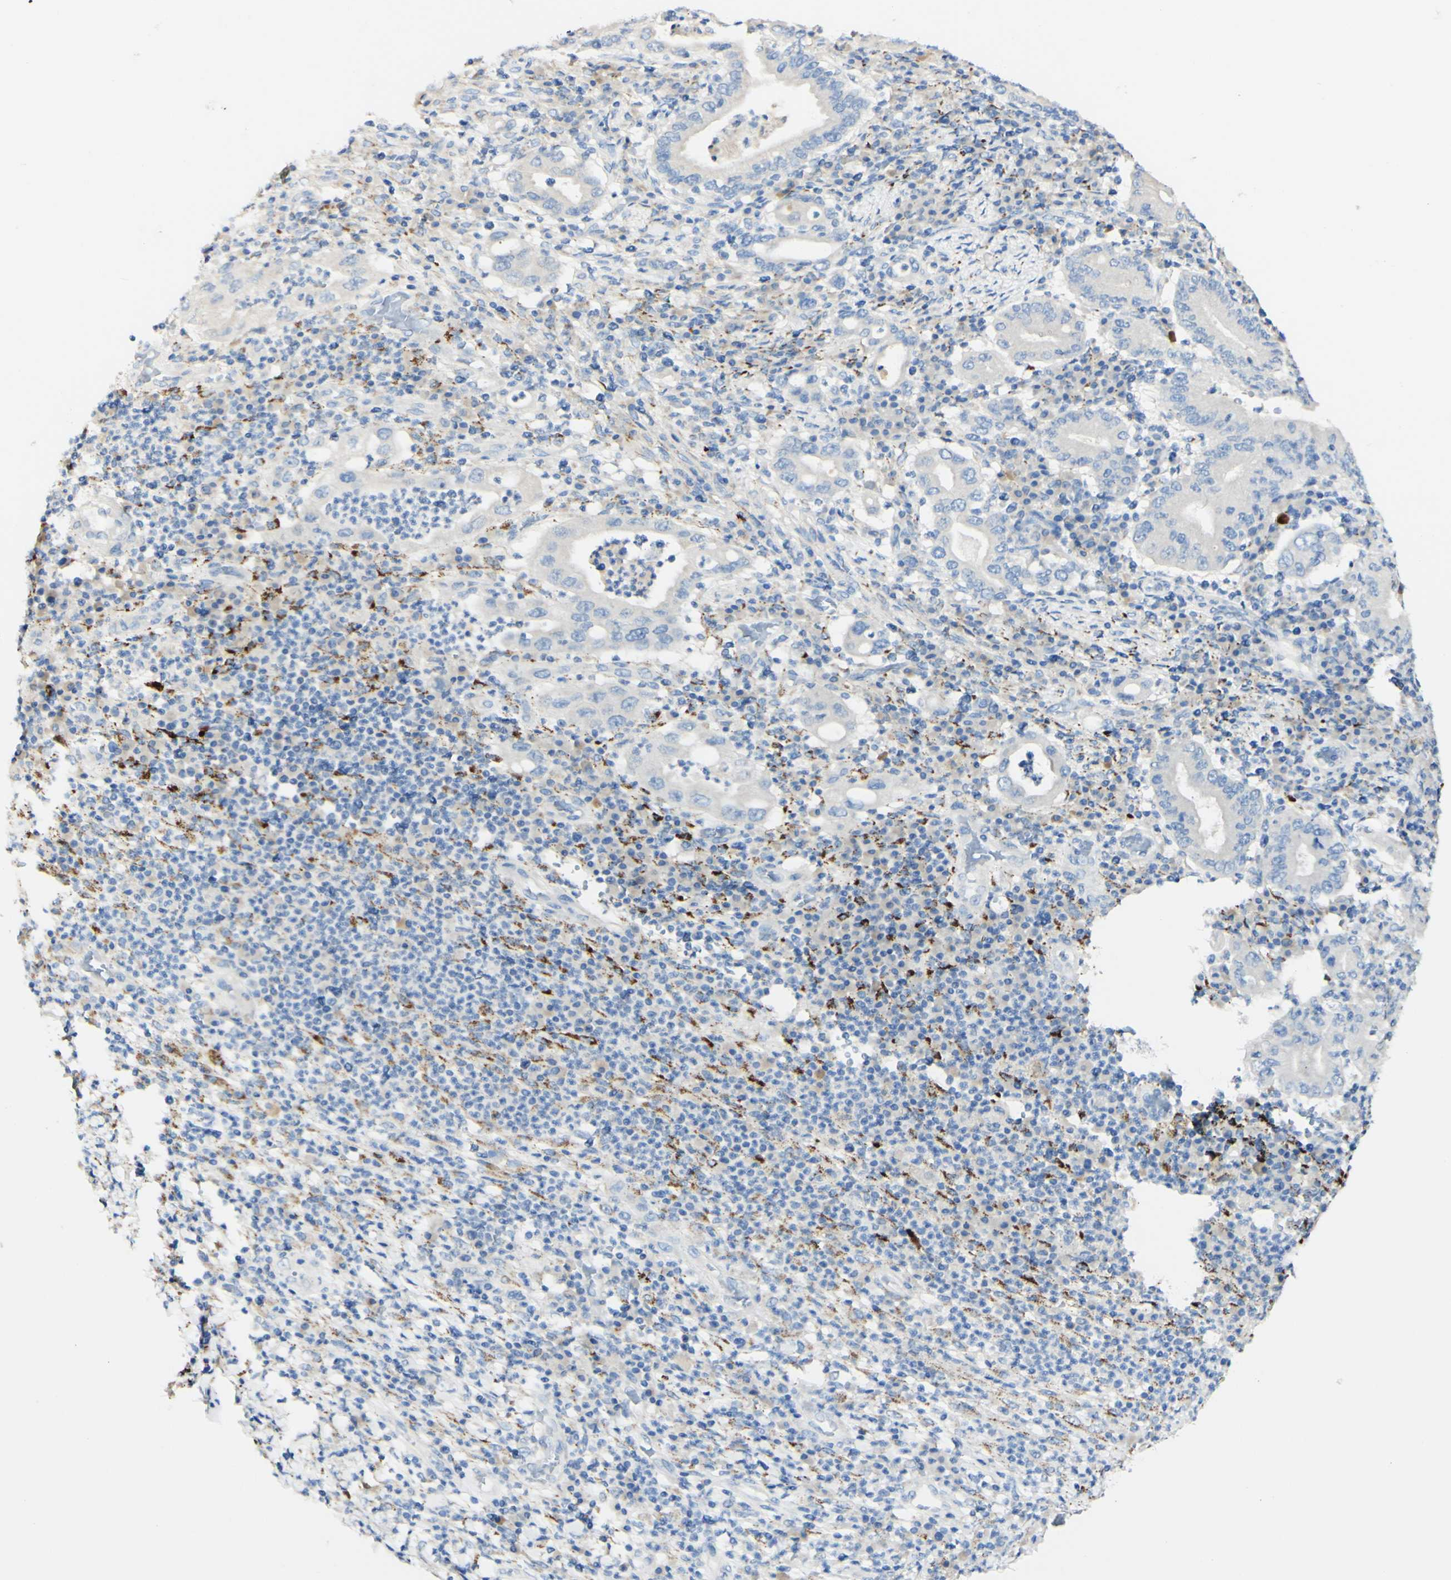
{"staining": {"intensity": "negative", "quantity": "none", "location": "none"}, "tissue": "stomach cancer", "cell_type": "Tumor cells", "image_type": "cancer", "snomed": [{"axis": "morphology", "description": "Normal tissue, NOS"}, {"axis": "morphology", "description": "Adenocarcinoma, NOS"}, {"axis": "topography", "description": "Esophagus"}, {"axis": "topography", "description": "Stomach, upper"}, {"axis": "topography", "description": "Peripheral nerve tissue"}], "caption": "A high-resolution image shows immunohistochemistry staining of adenocarcinoma (stomach), which exhibits no significant positivity in tumor cells.", "gene": "FGF4", "patient": {"sex": "male", "age": 62}}